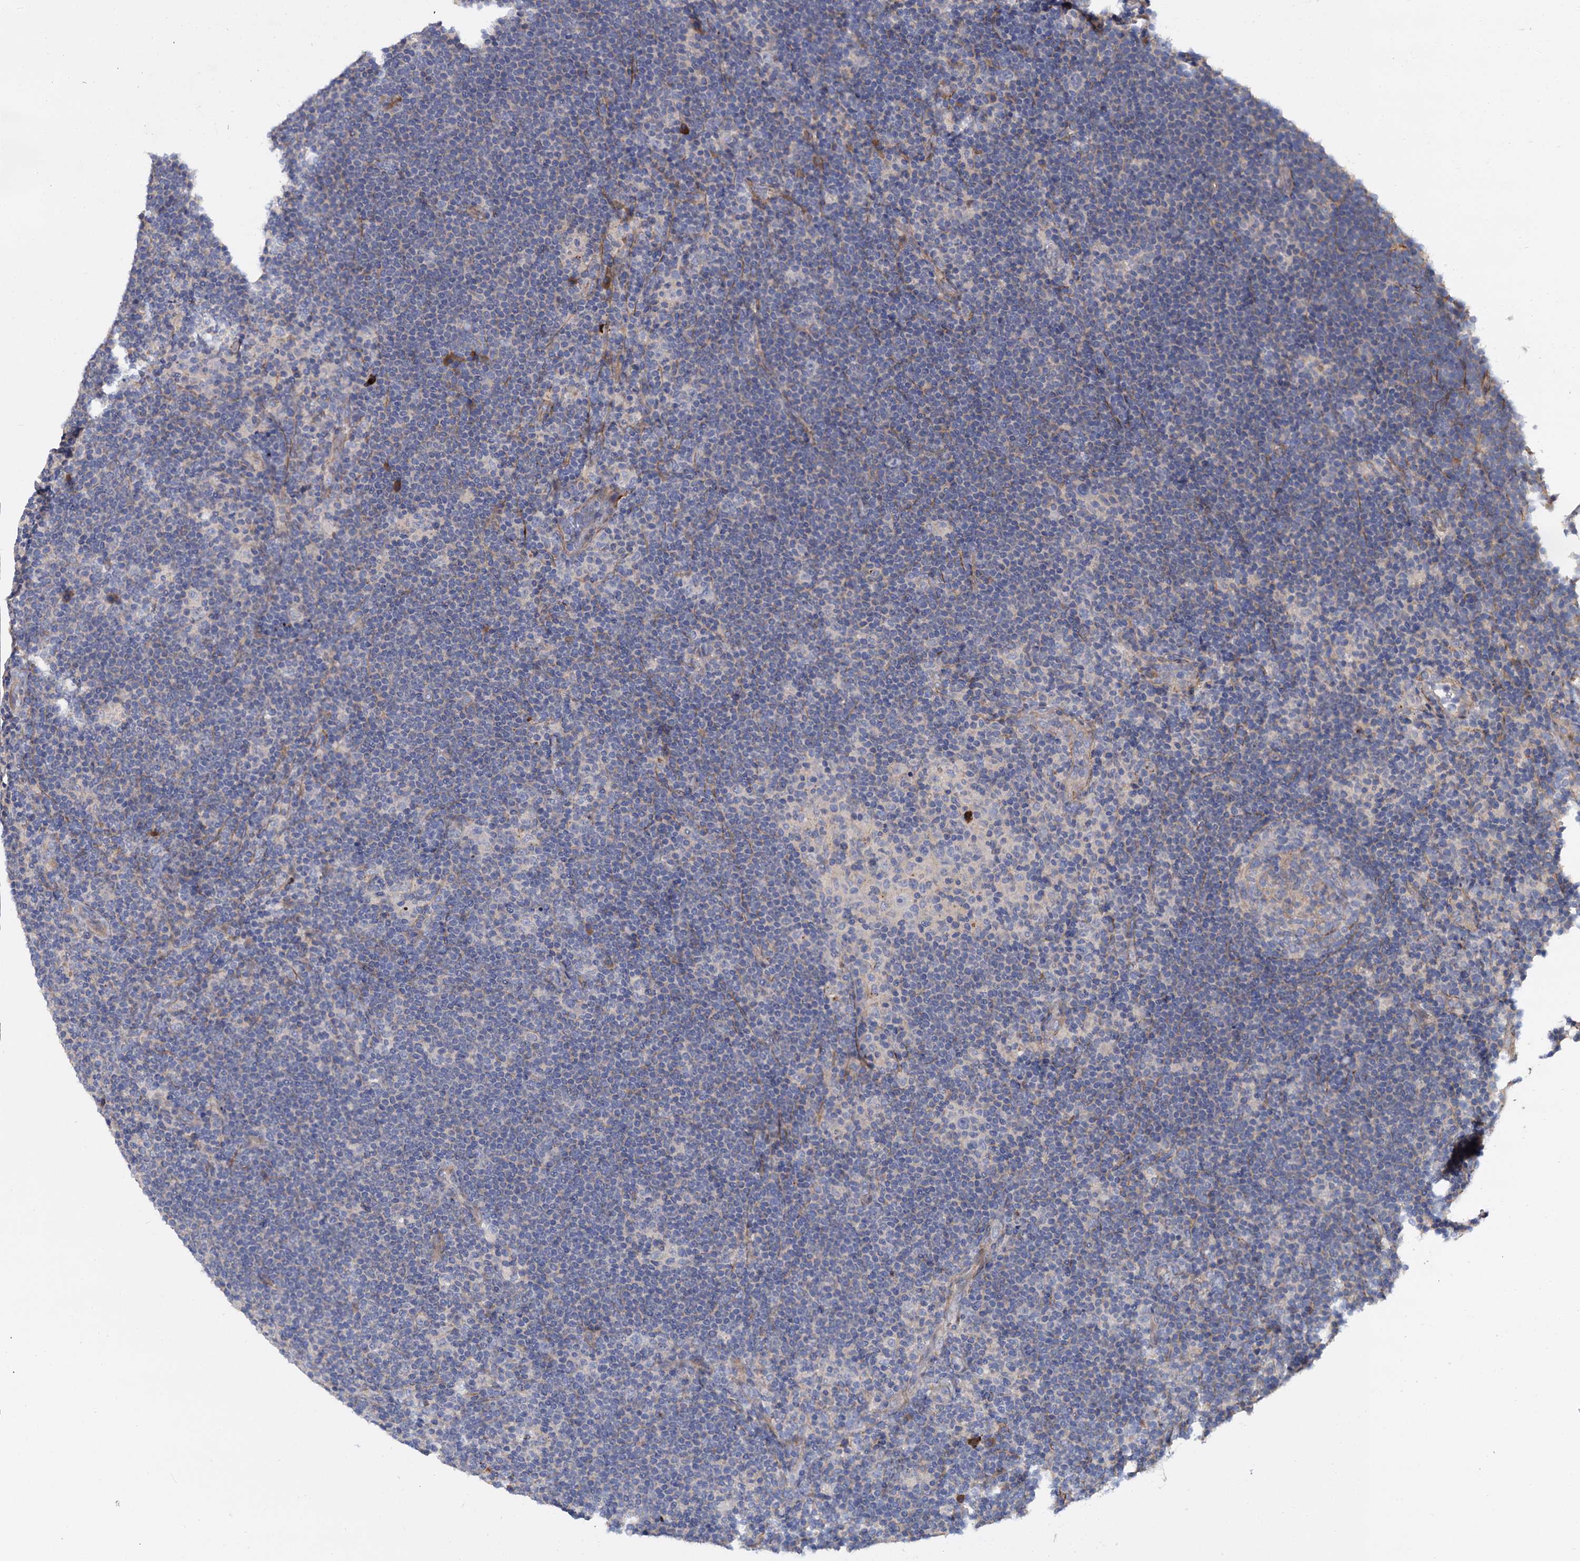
{"staining": {"intensity": "negative", "quantity": "none", "location": "none"}, "tissue": "lymphoma", "cell_type": "Tumor cells", "image_type": "cancer", "snomed": [{"axis": "morphology", "description": "Hodgkin's disease, NOS"}, {"axis": "topography", "description": "Lymph node"}], "caption": "An image of human lymphoma is negative for staining in tumor cells.", "gene": "ISM2", "patient": {"sex": "female", "age": 57}}